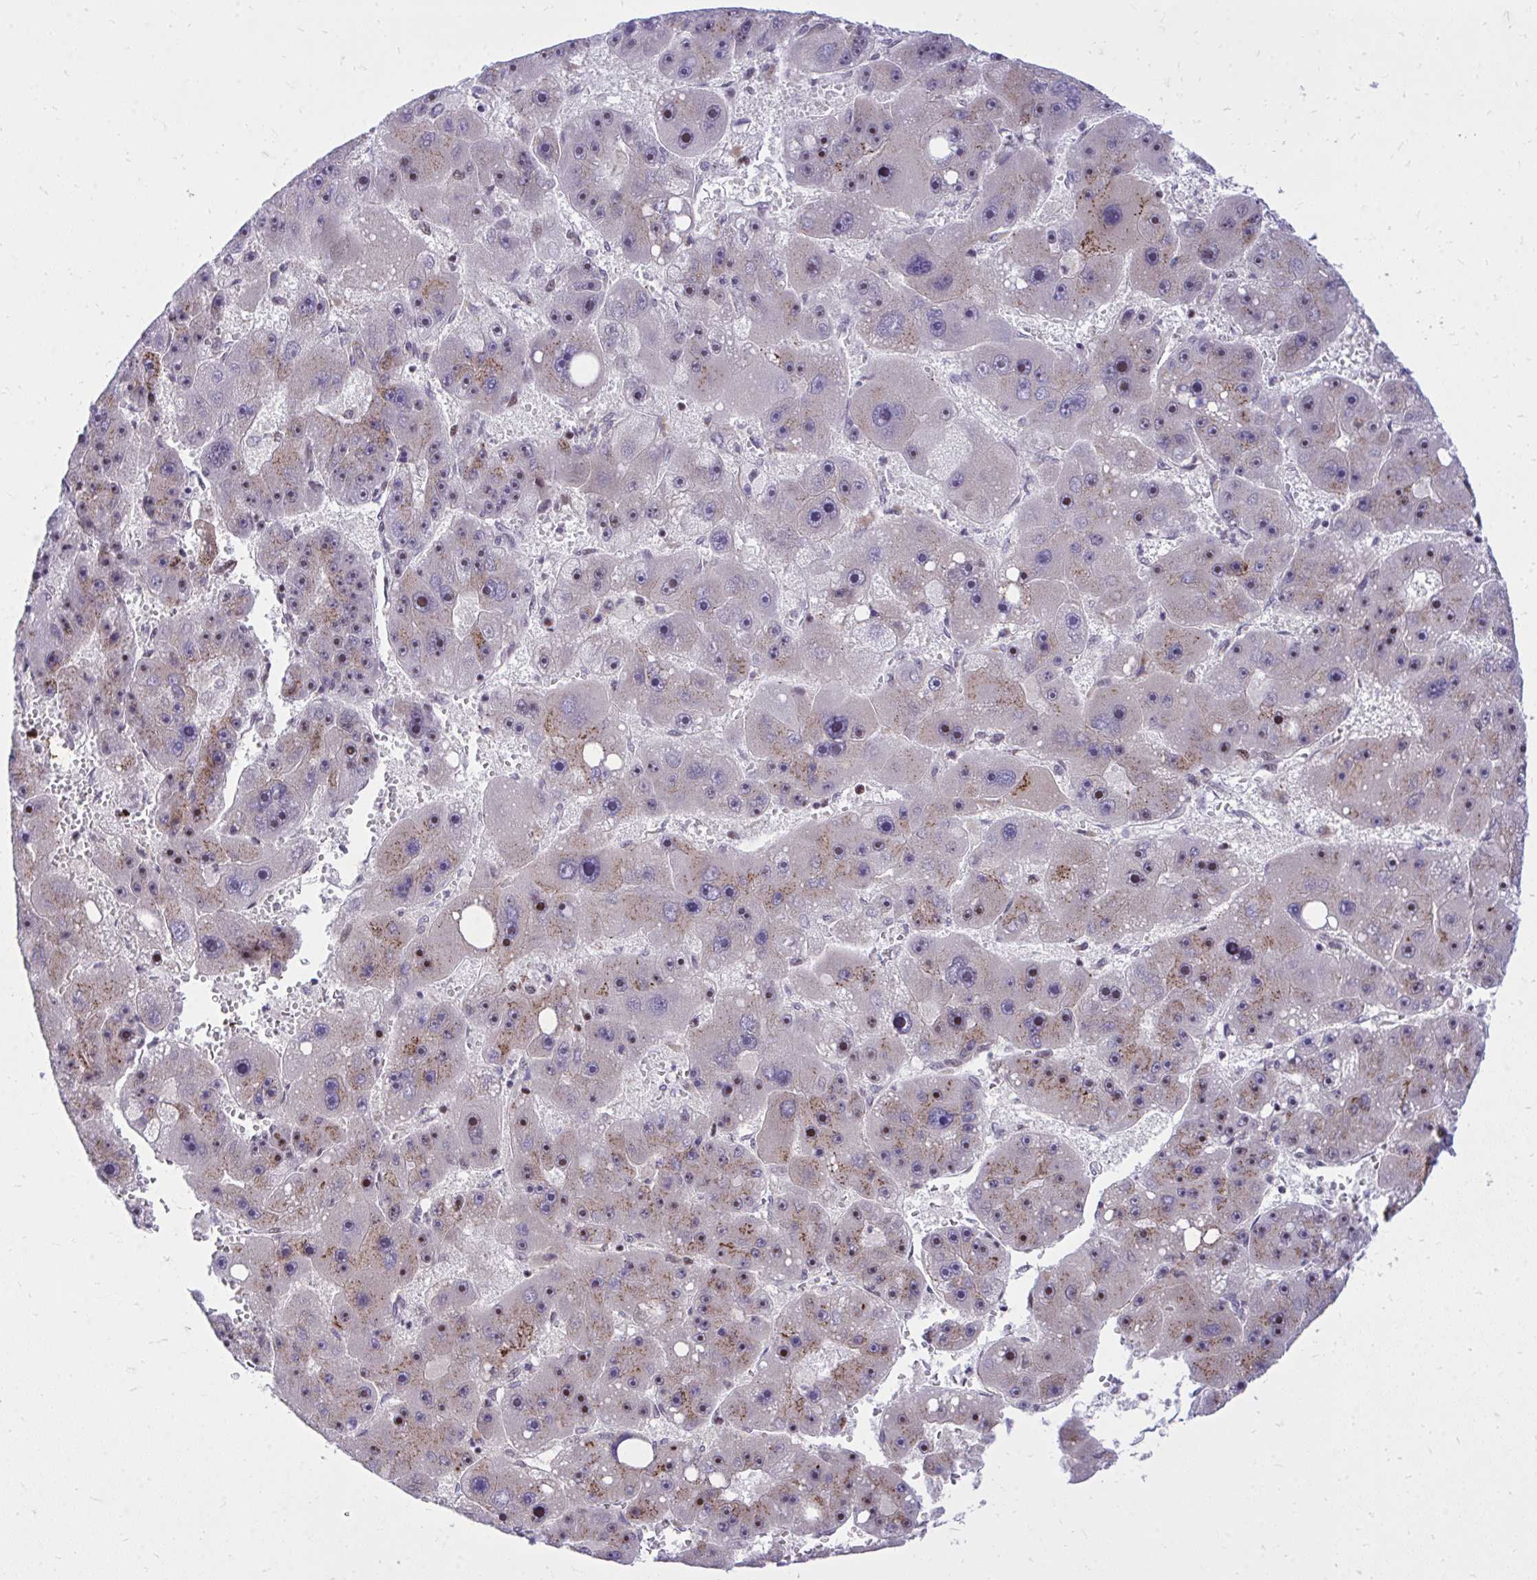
{"staining": {"intensity": "moderate", "quantity": "25%-75%", "location": "cytoplasmic/membranous,nuclear"}, "tissue": "liver cancer", "cell_type": "Tumor cells", "image_type": "cancer", "snomed": [{"axis": "morphology", "description": "Carcinoma, Hepatocellular, NOS"}, {"axis": "topography", "description": "Liver"}], "caption": "A photomicrograph of human hepatocellular carcinoma (liver) stained for a protein exhibits moderate cytoplasmic/membranous and nuclear brown staining in tumor cells.", "gene": "C14orf39", "patient": {"sex": "female", "age": 61}}